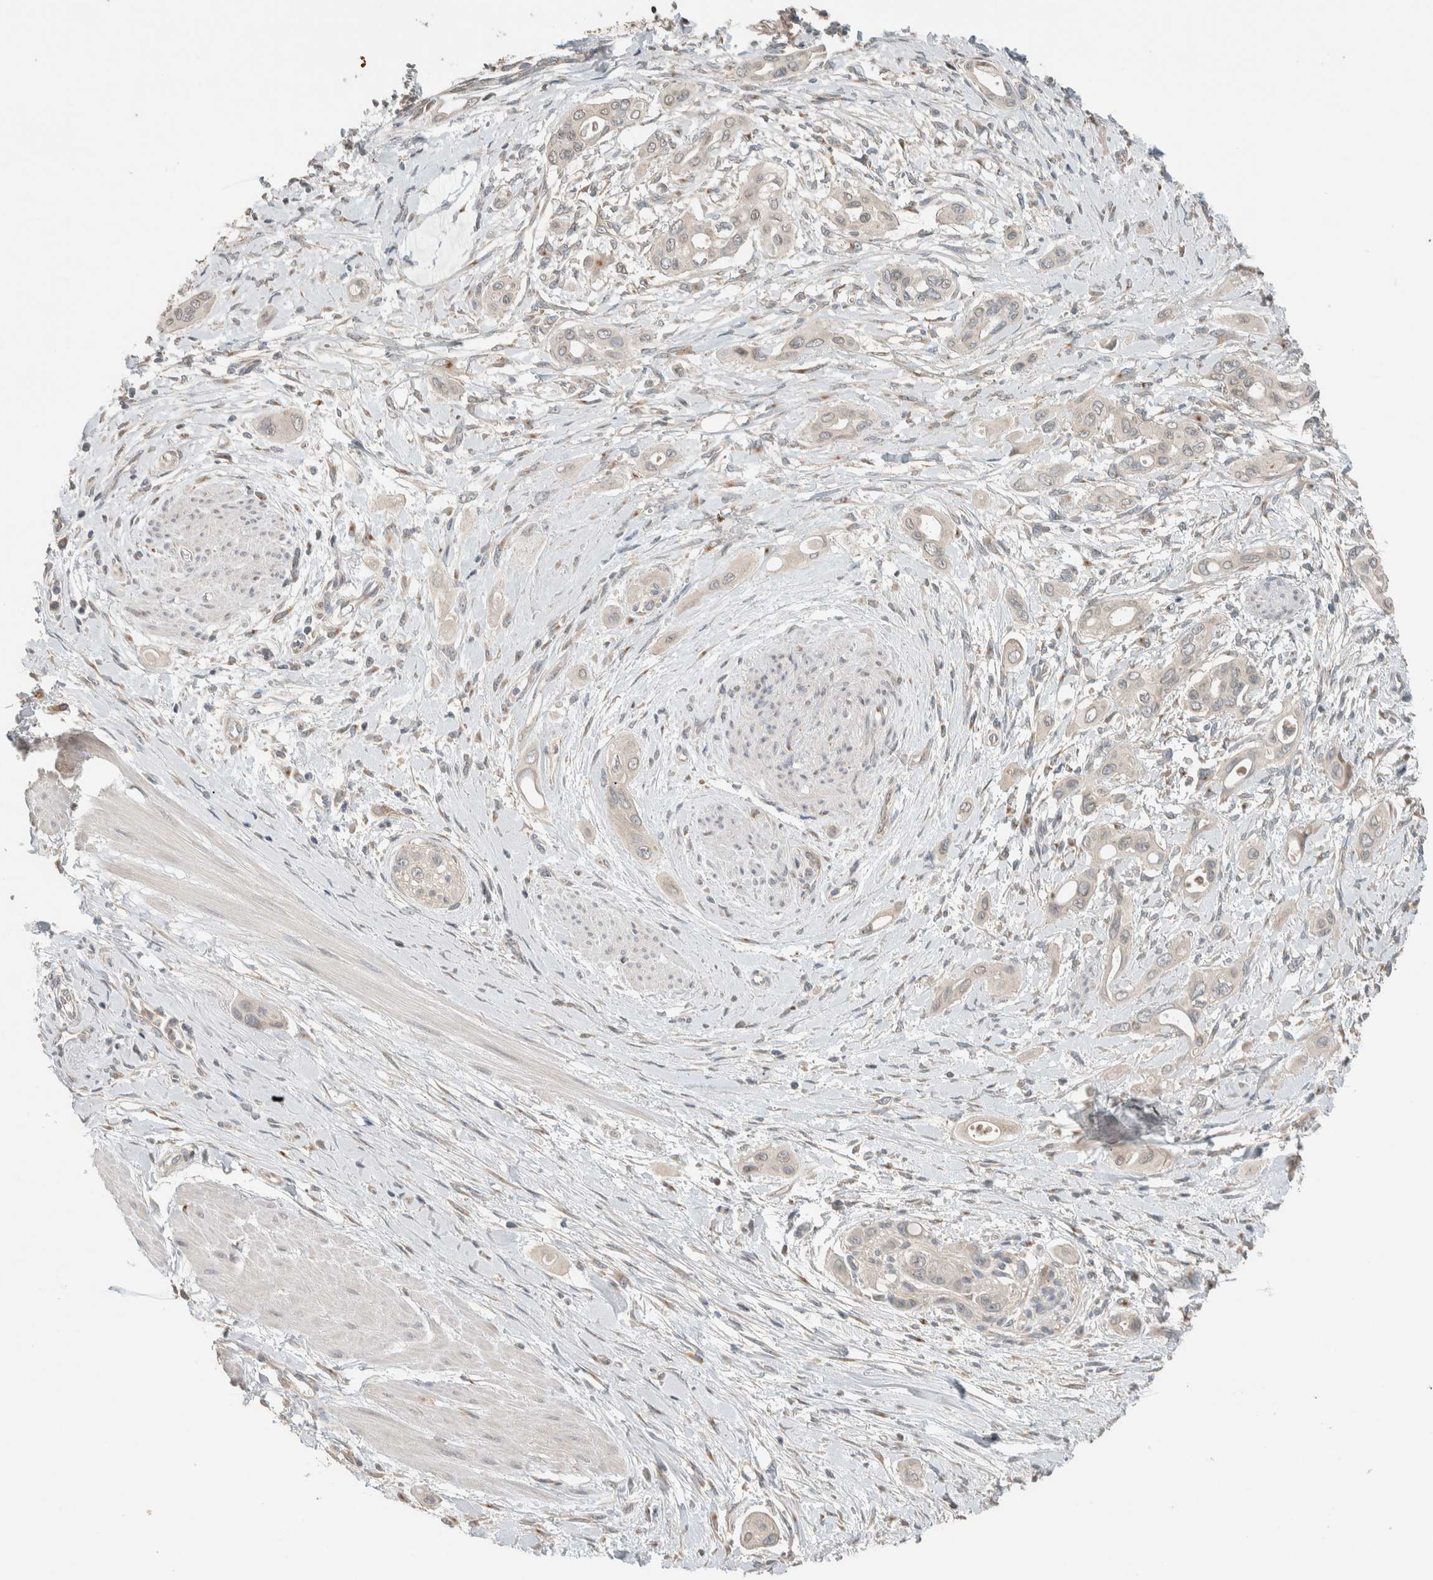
{"staining": {"intensity": "negative", "quantity": "none", "location": "none"}, "tissue": "pancreatic cancer", "cell_type": "Tumor cells", "image_type": "cancer", "snomed": [{"axis": "morphology", "description": "Adenocarcinoma, NOS"}, {"axis": "topography", "description": "Pancreas"}], "caption": "This is a photomicrograph of immunohistochemistry staining of pancreatic cancer, which shows no staining in tumor cells. (DAB immunohistochemistry visualized using brightfield microscopy, high magnification).", "gene": "NBR1", "patient": {"sex": "male", "age": 59}}